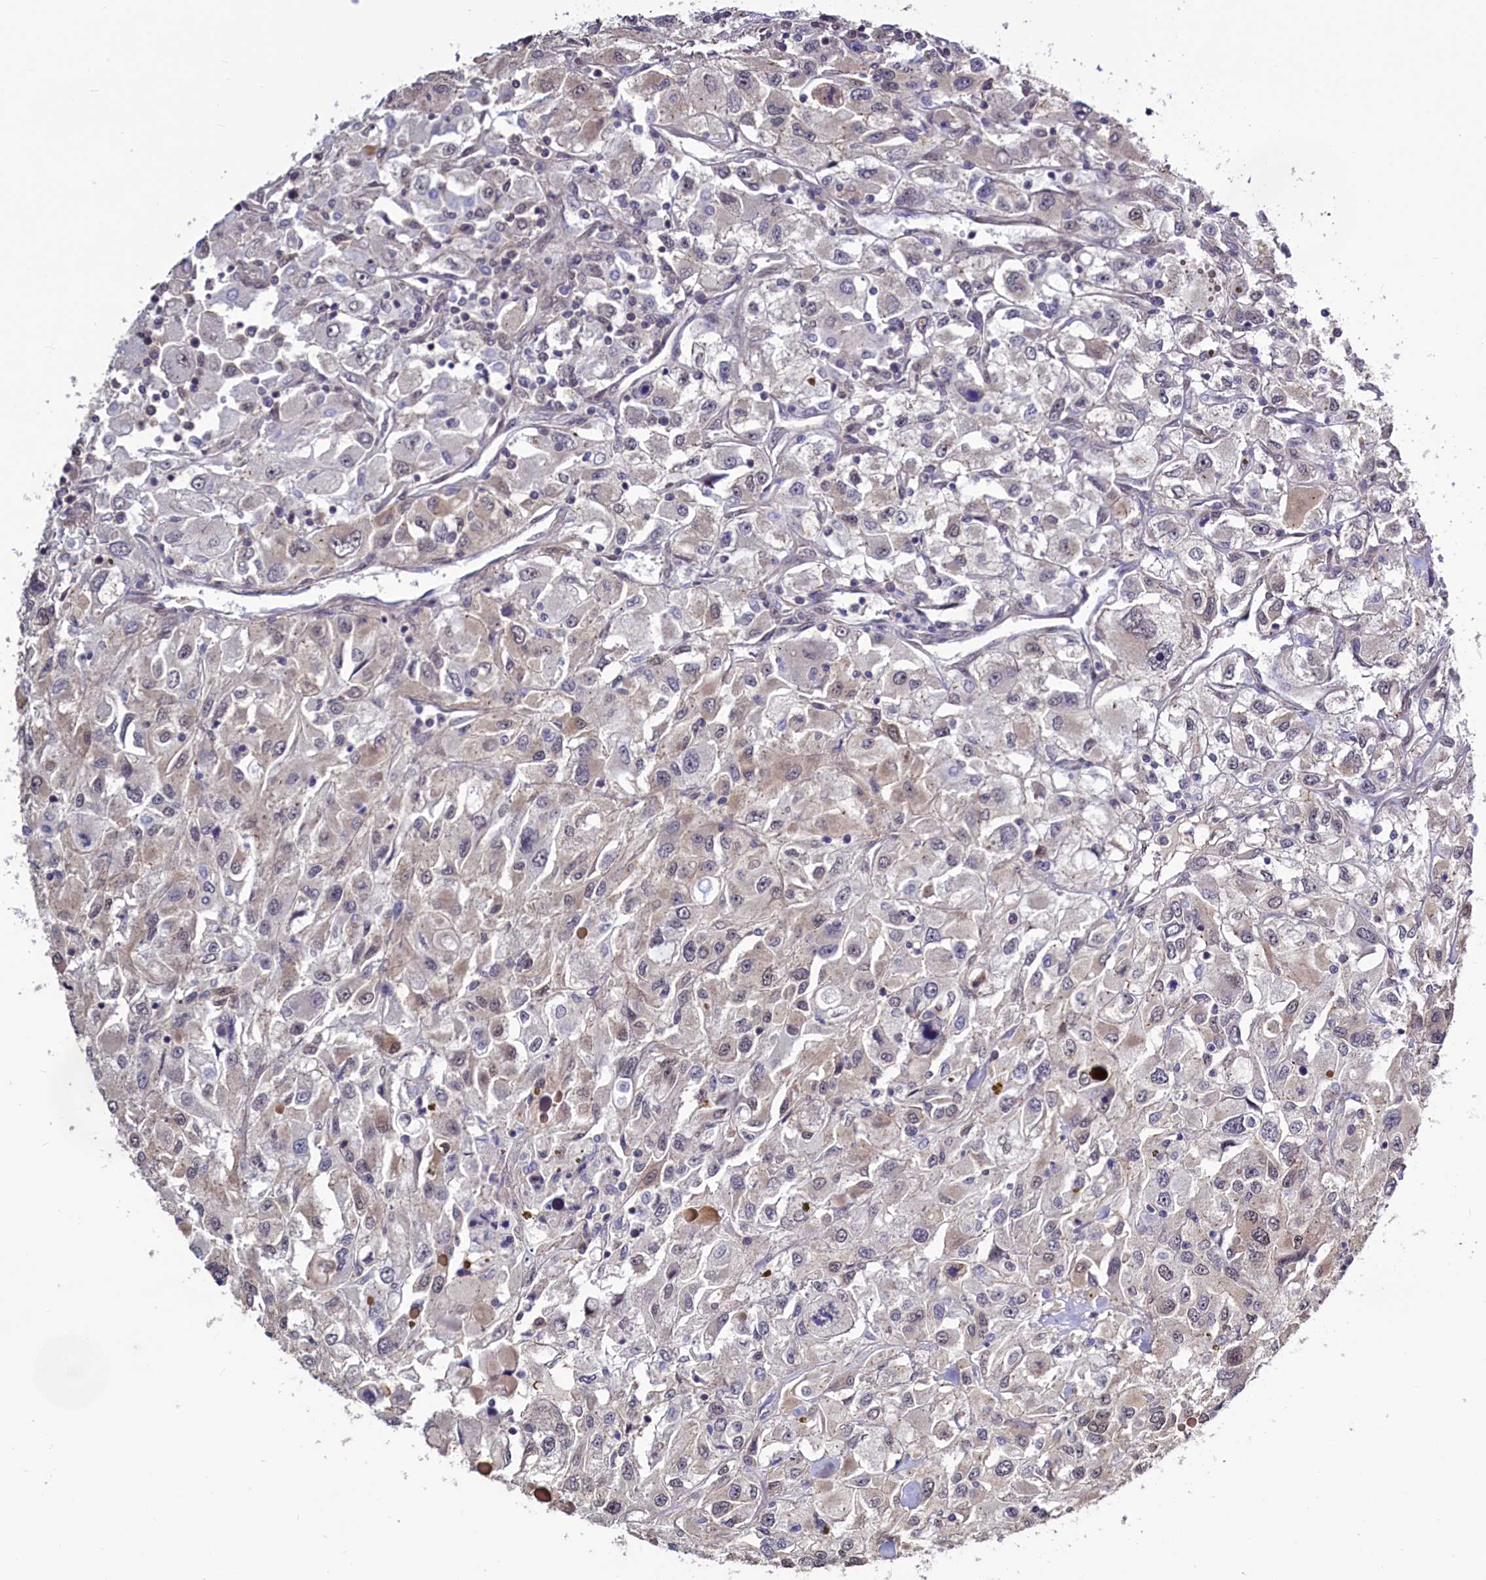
{"staining": {"intensity": "negative", "quantity": "none", "location": "none"}, "tissue": "renal cancer", "cell_type": "Tumor cells", "image_type": "cancer", "snomed": [{"axis": "morphology", "description": "Adenocarcinoma, NOS"}, {"axis": "topography", "description": "Kidney"}], "caption": "IHC image of human renal cancer (adenocarcinoma) stained for a protein (brown), which displays no positivity in tumor cells. Brightfield microscopy of immunohistochemistry stained with DAB (3,3'-diaminobenzidine) (brown) and hematoxylin (blue), captured at high magnification.", "gene": "SEC24C", "patient": {"sex": "female", "age": 52}}